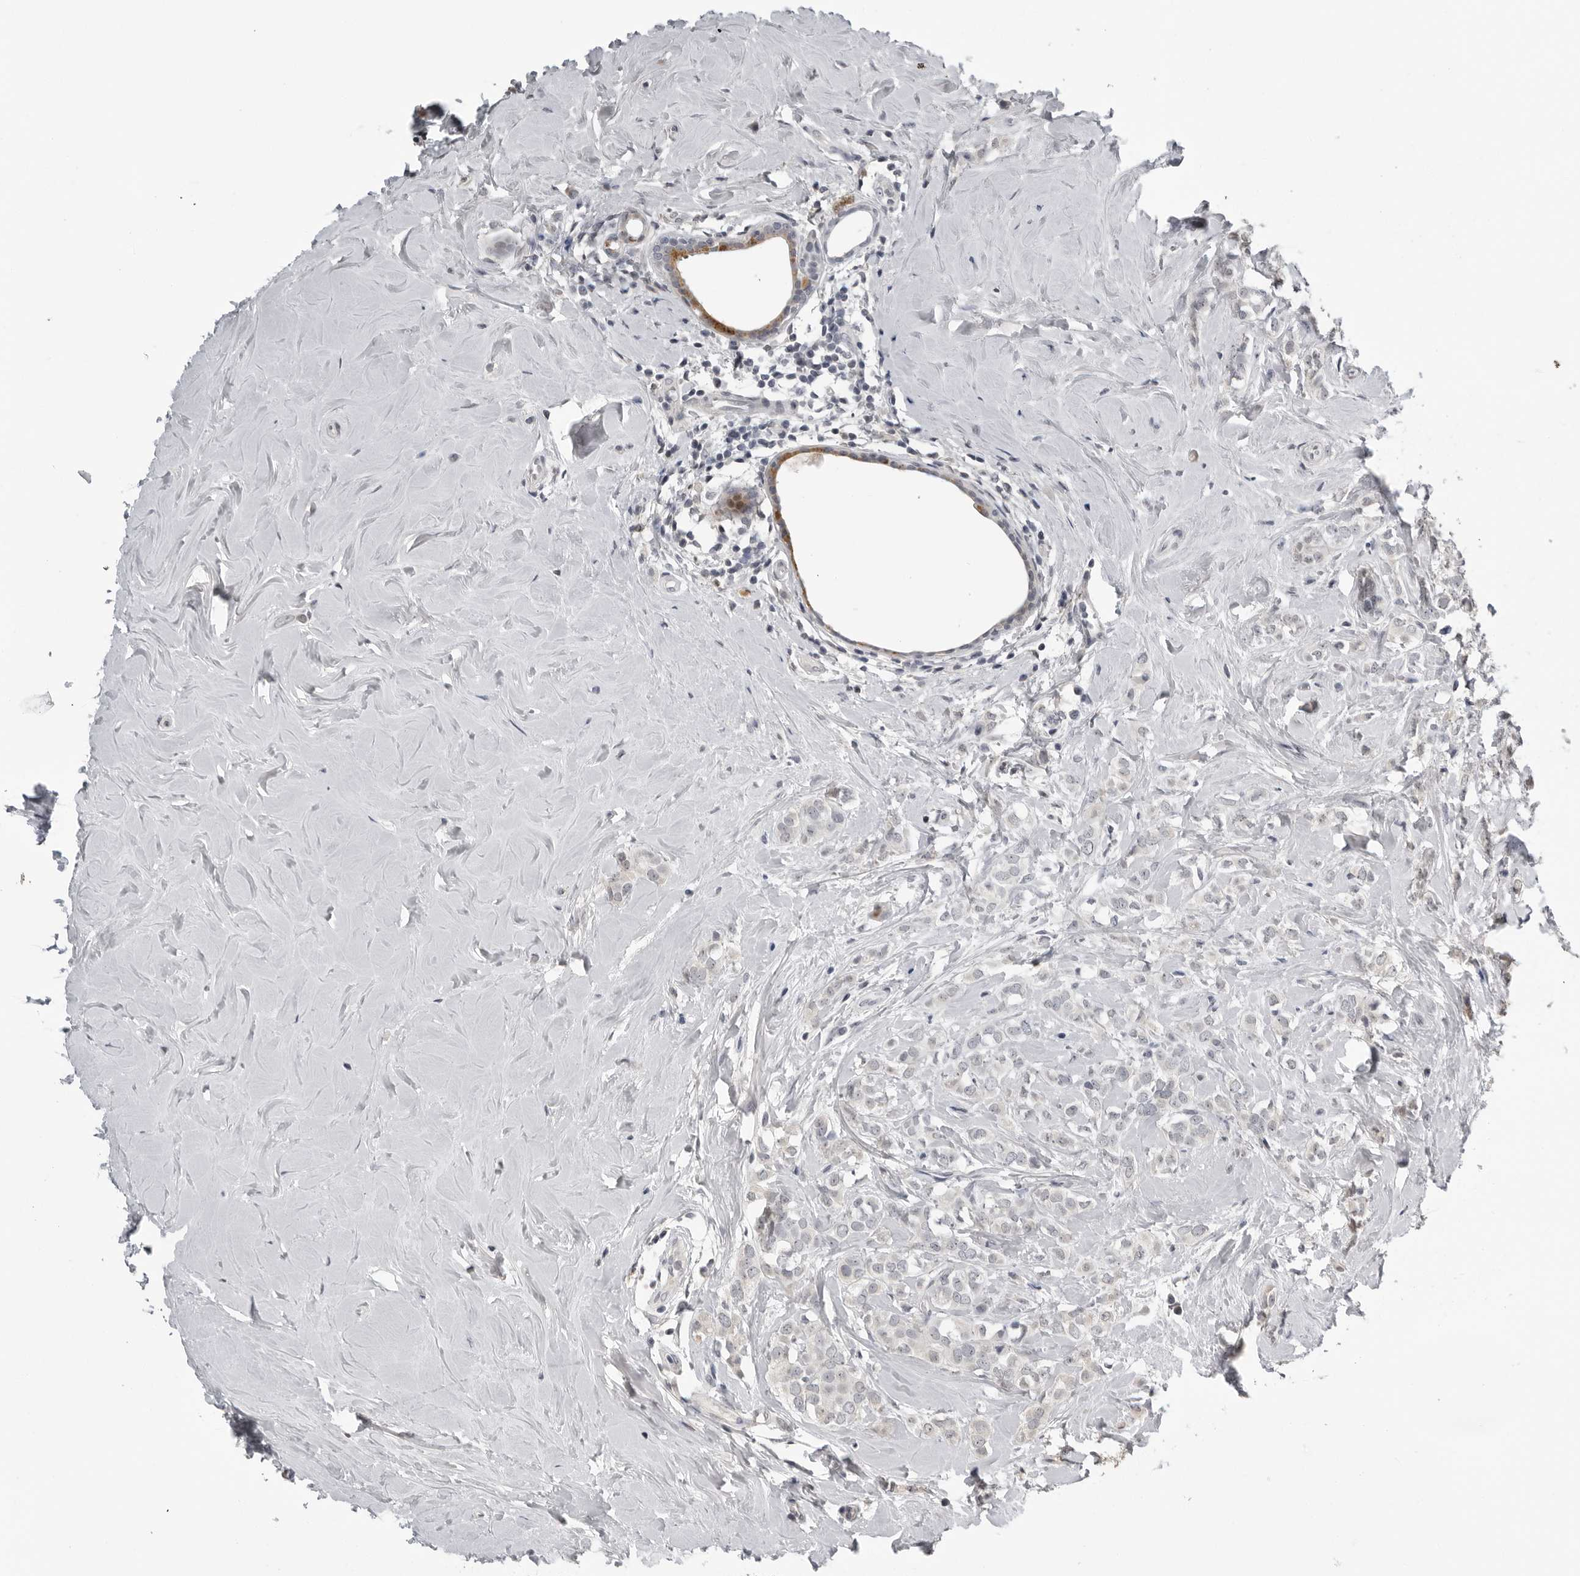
{"staining": {"intensity": "negative", "quantity": "none", "location": "none"}, "tissue": "breast cancer", "cell_type": "Tumor cells", "image_type": "cancer", "snomed": [{"axis": "morphology", "description": "Lobular carcinoma"}, {"axis": "topography", "description": "Breast"}], "caption": "This is a histopathology image of IHC staining of lobular carcinoma (breast), which shows no expression in tumor cells.", "gene": "PRRX2", "patient": {"sex": "female", "age": 47}}